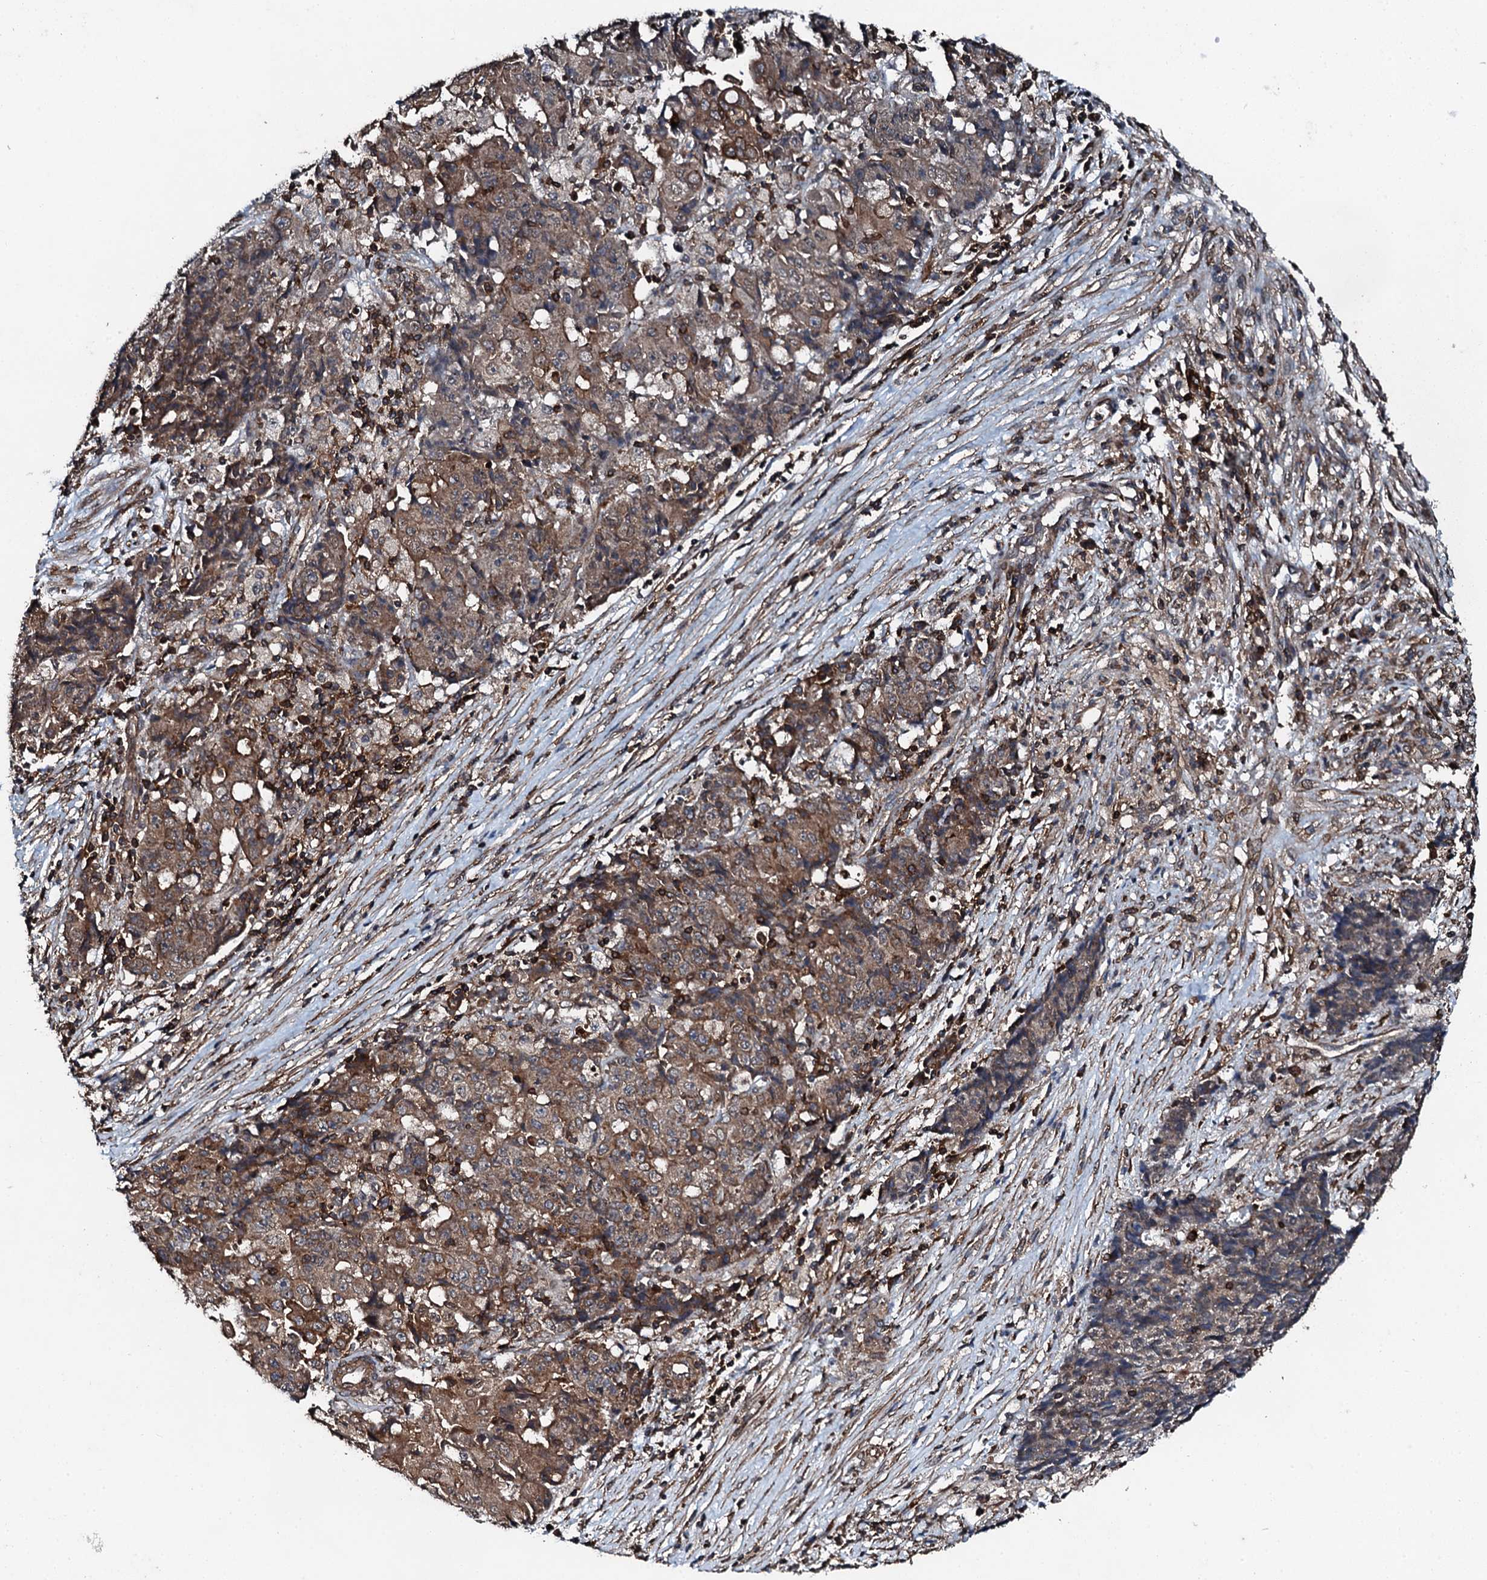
{"staining": {"intensity": "moderate", "quantity": ">75%", "location": "cytoplasmic/membranous"}, "tissue": "ovarian cancer", "cell_type": "Tumor cells", "image_type": "cancer", "snomed": [{"axis": "morphology", "description": "Carcinoma, endometroid"}, {"axis": "topography", "description": "Ovary"}], "caption": "This photomicrograph shows immunohistochemistry staining of endometroid carcinoma (ovarian), with medium moderate cytoplasmic/membranous positivity in approximately >75% of tumor cells.", "gene": "EDC4", "patient": {"sex": "female", "age": 42}}